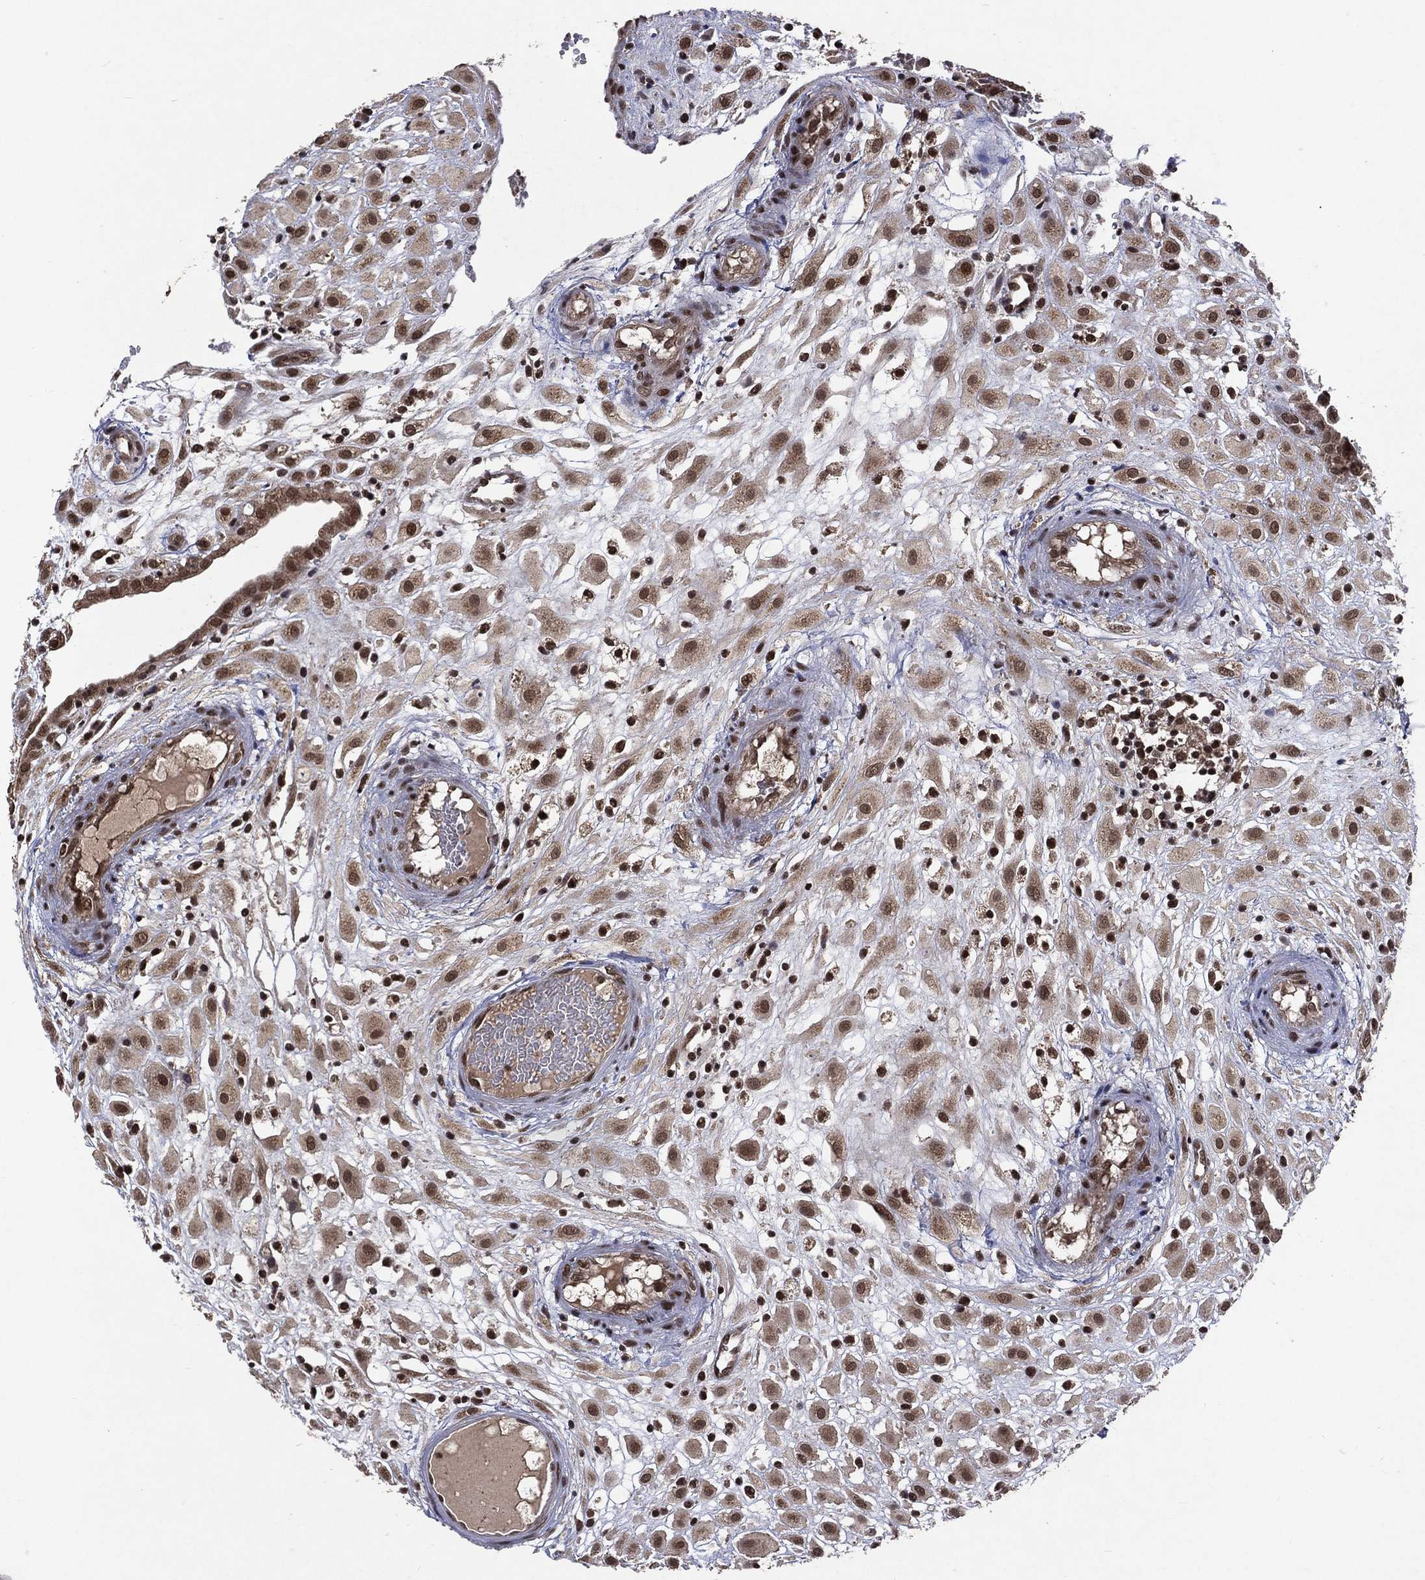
{"staining": {"intensity": "moderate", "quantity": ">75%", "location": "cytoplasmic/membranous,nuclear"}, "tissue": "placenta", "cell_type": "Decidual cells", "image_type": "normal", "snomed": [{"axis": "morphology", "description": "Normal tissue, NOS"}, {"axis": "topography", "description": "Placenta"}], "caption": "Immunohistochemistry (IHC) of normal placenta displays medium levels of moderate cytoplasmic/membranous,nuclear expression in about >75% of decidual cells.", "gene": "DMAP1", "patient": {"sex": "female", "age": 24}}